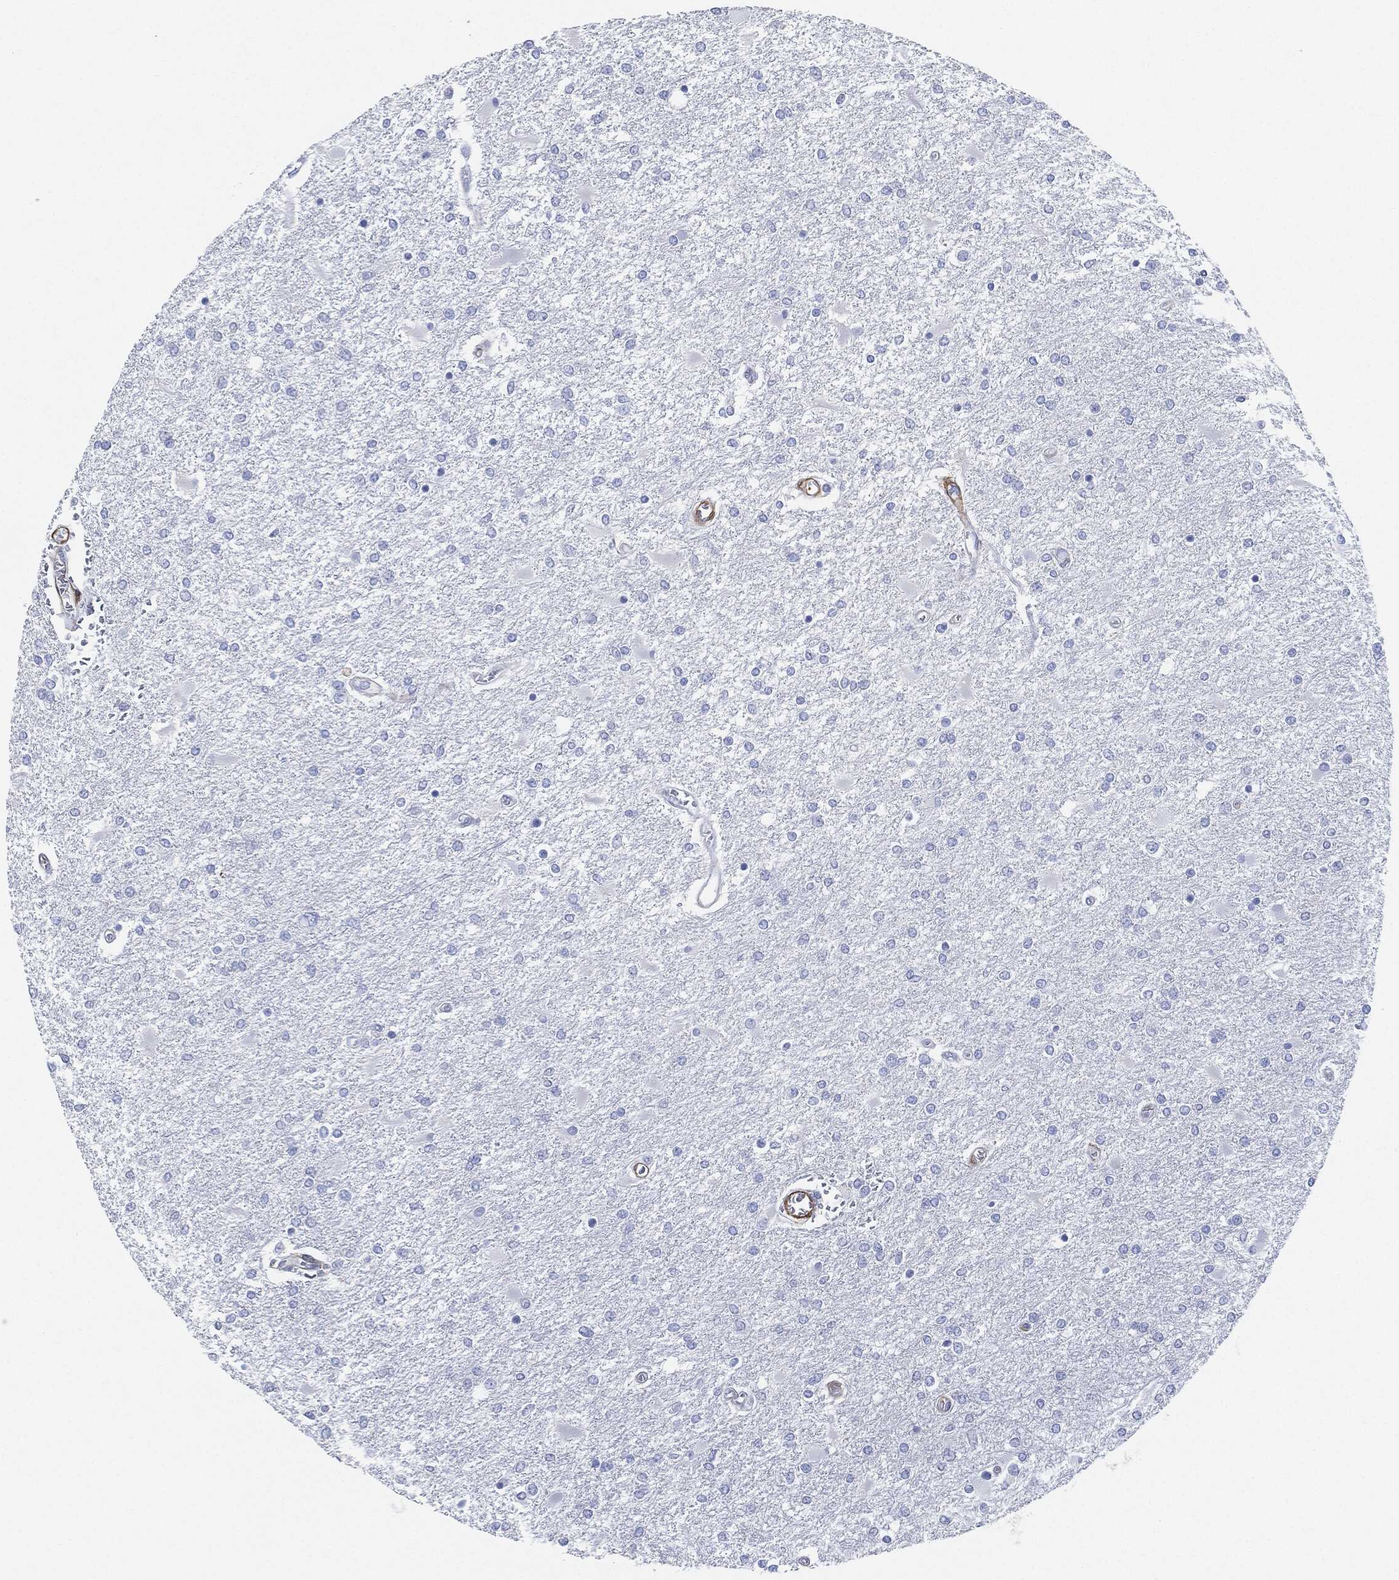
{"staining": {"intensity": "negative", "quantity": "none", "location": "none"}, "tissue": "glioma", "cell_type": "Tumor cells", "image_type": "cancer", "snomed": [{"axis": "morphology", "description": "Glioma, malignant, High grade"}, {"axis": "topography", "description": "Cerebral cortex"}], "caption": "Tumor cells are negative for brown protein staining in malignant high-grade glioma.", "gene": "TAGLN", "patient": {"sex": "male", "age": 79}}